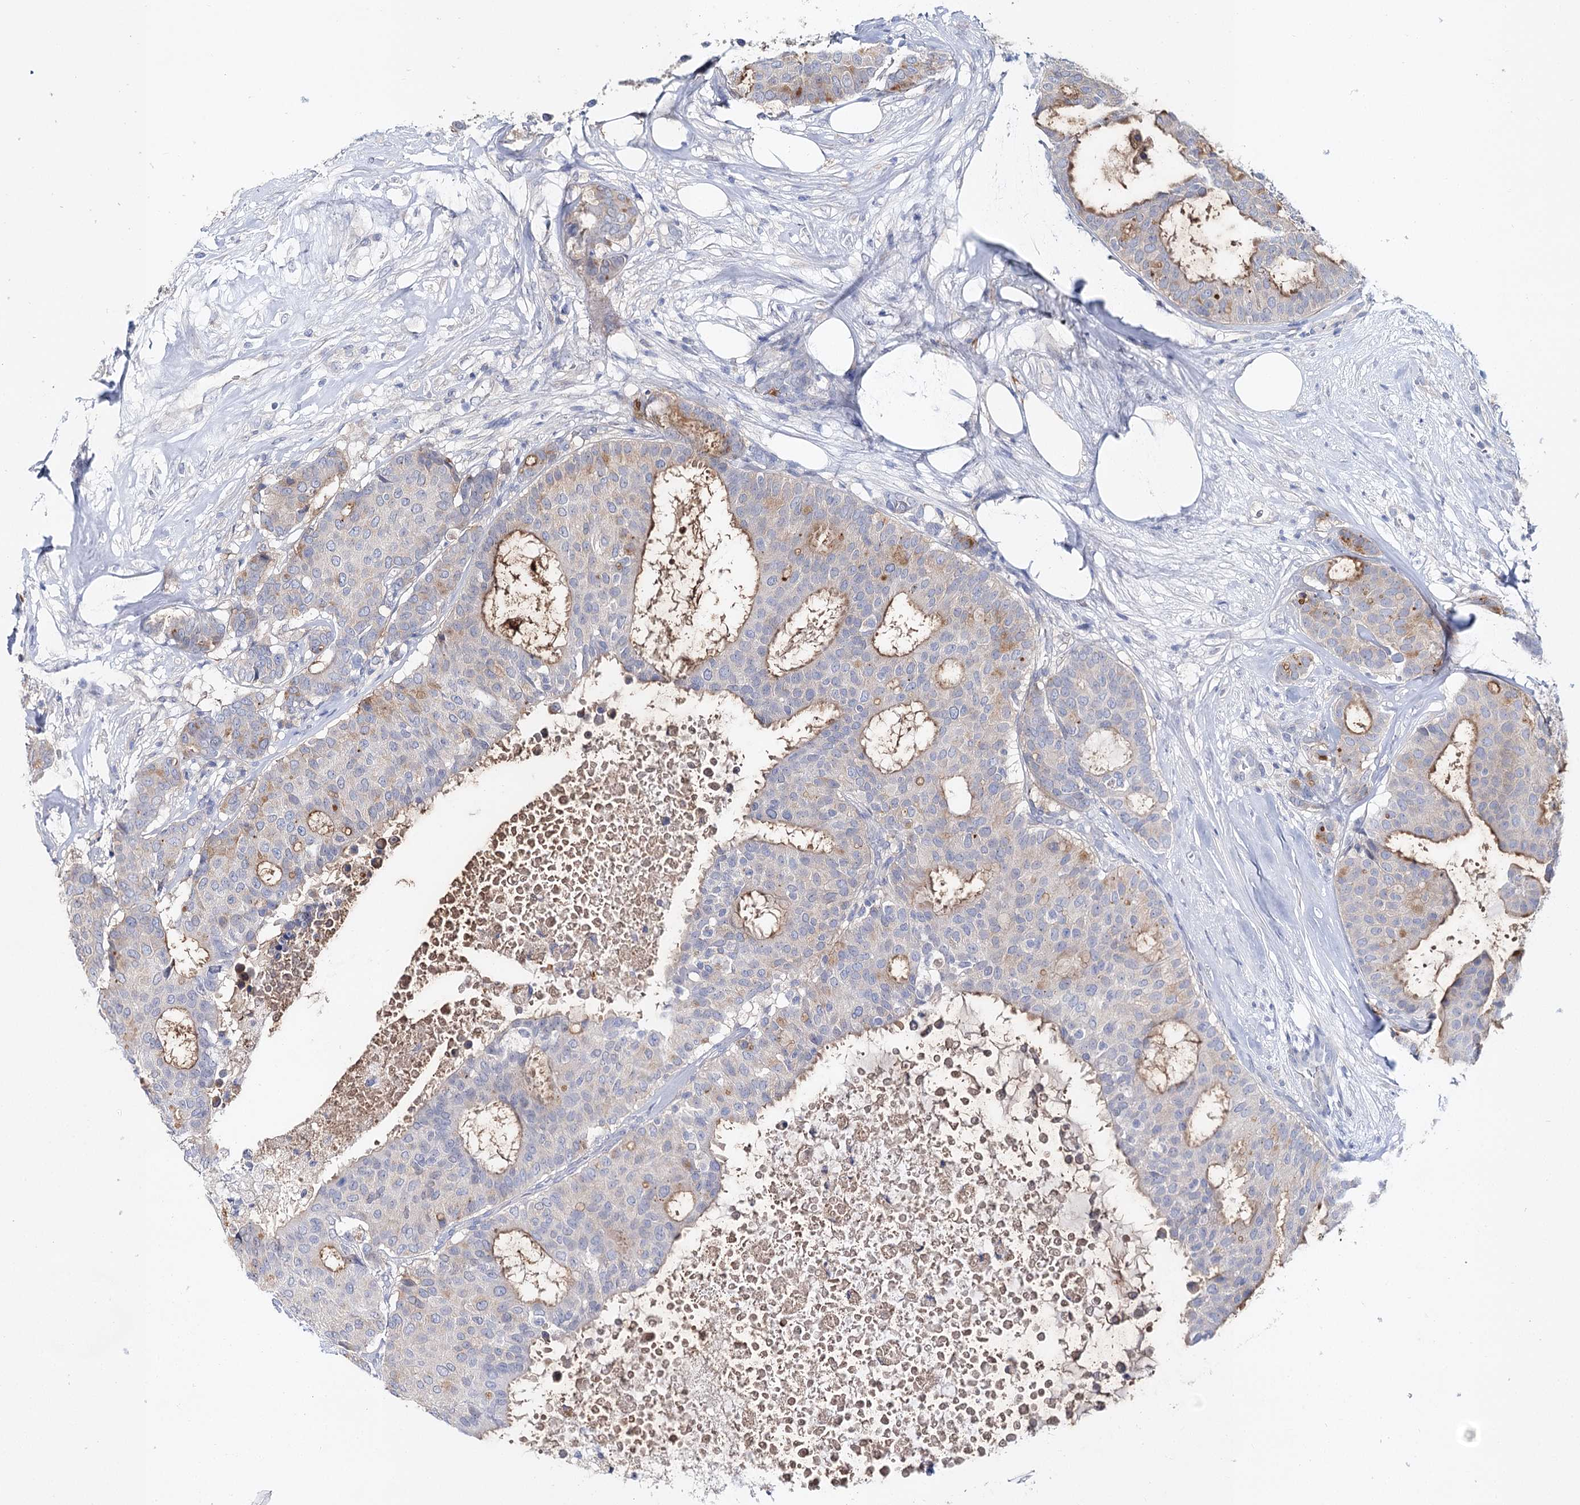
{"staining": {"intensity": "moderate", "quantity": "<25%", "location": "cytoplasmic/membranous"}, "tissue": "breast cancer", "cell_type": "Tumor cells", "image_type": "cancer", "snomed": [{"axis": "morphology", "description": "Duct carcinoma"}, {"axis": "topography", "description": "Breast"}], "caption": "Protein staining shows moderate cytoplasmic/membranous staining in about <25% of tumor cells in breast invasive ductal carcinoma. (brown staining indicates protein expression, while blue staining denotes nuclei).", "gene": "UGP2", "patient": {"sex": "female", "age": 75}}